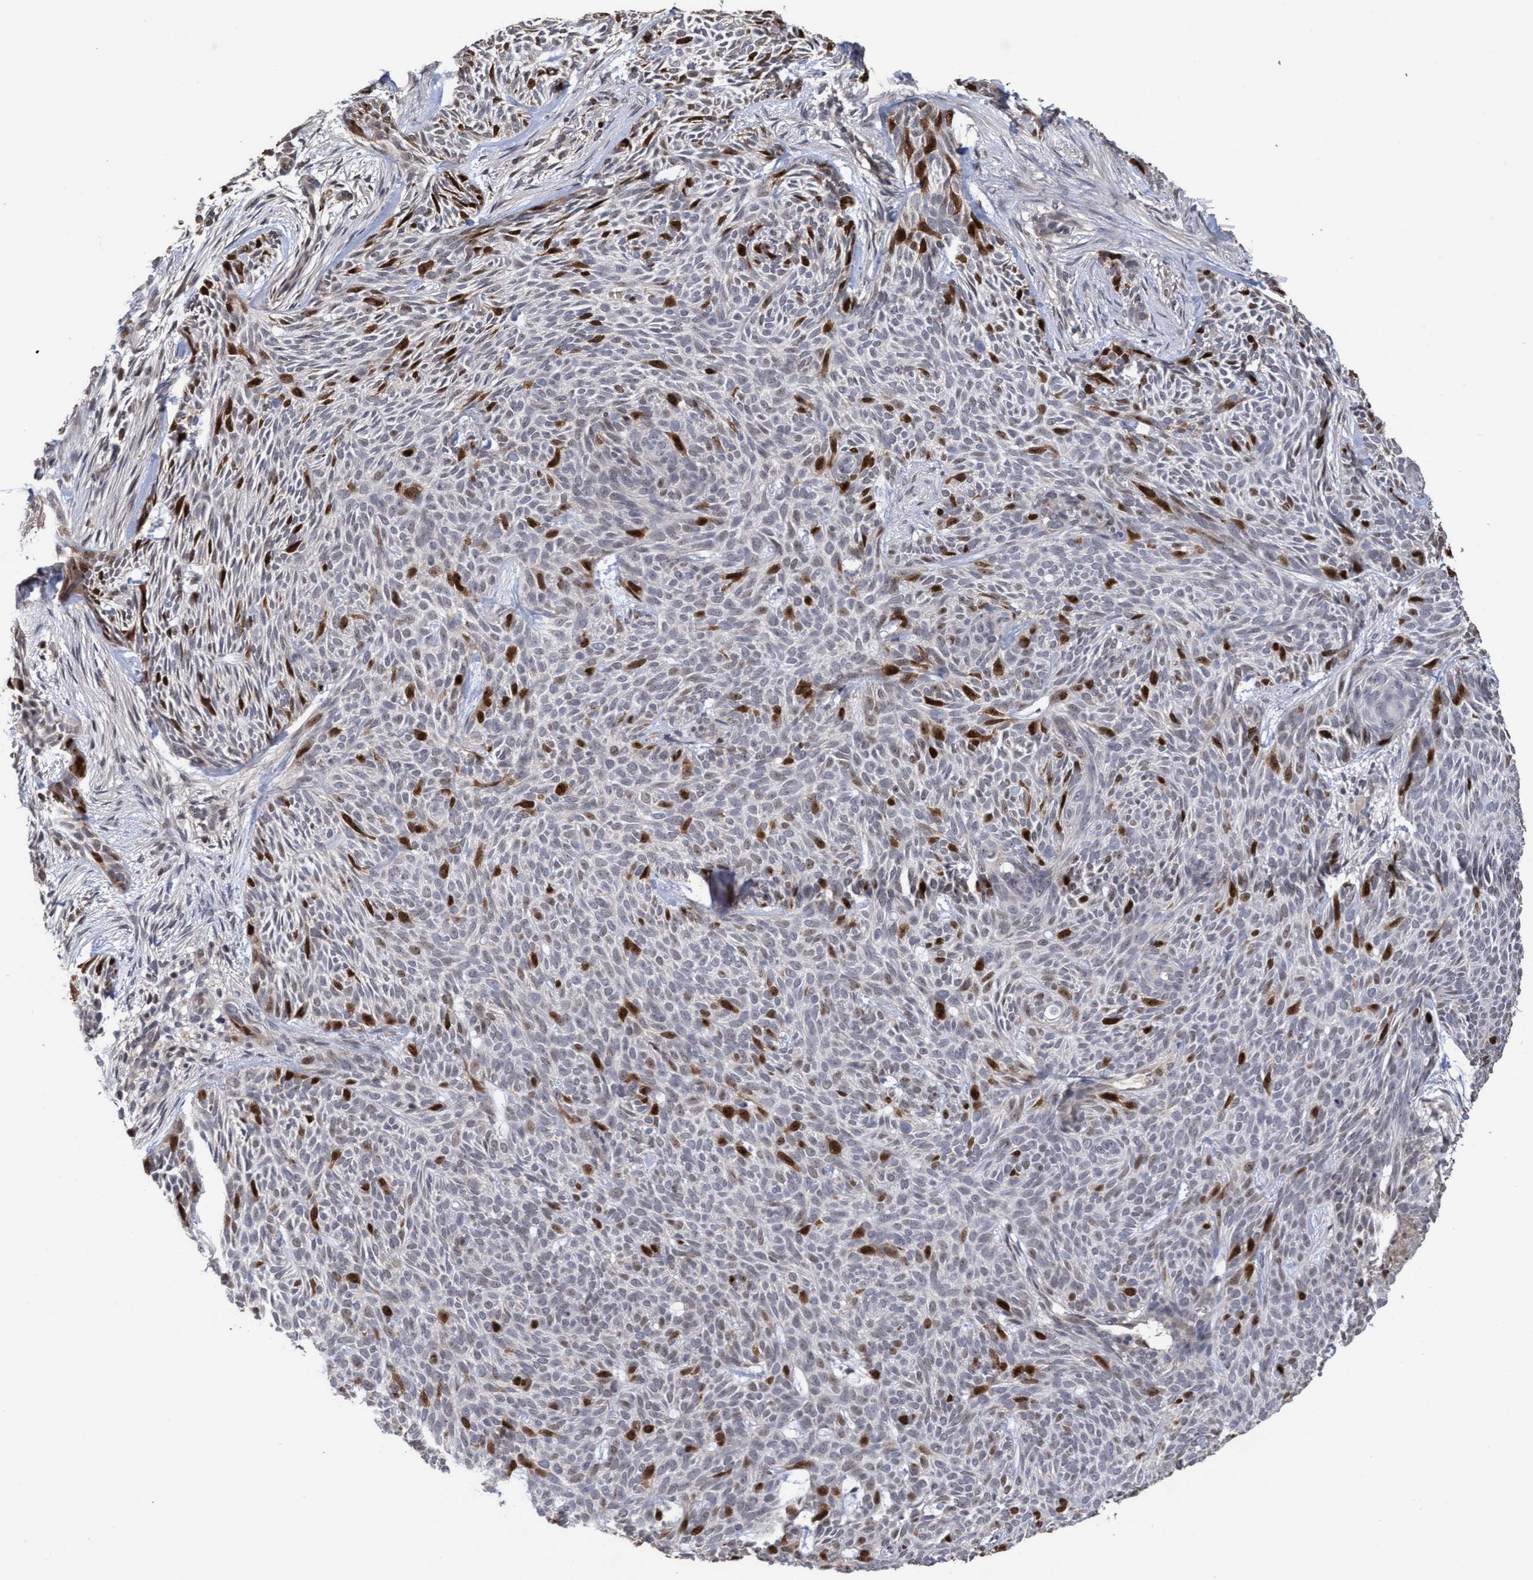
{"staining": {"intensity": "strong", "quantity": "<25%", "location": "nuclear"}, "tissue": "skin cancer", "cell_type": "Tumor cells", "image_type": "cancer", "snomed": [{"axis": "morphology", "description": "Basal cell carcinoma"}, {"axis": "topography", "description": "Skin"}], "caption": "Basal cell carcinoma (skin) tissue shows strong nuclear expression in approximately <25% of tumor cells", "gene": "SLBP", "patient": {"sex": "female", "age": 59}}